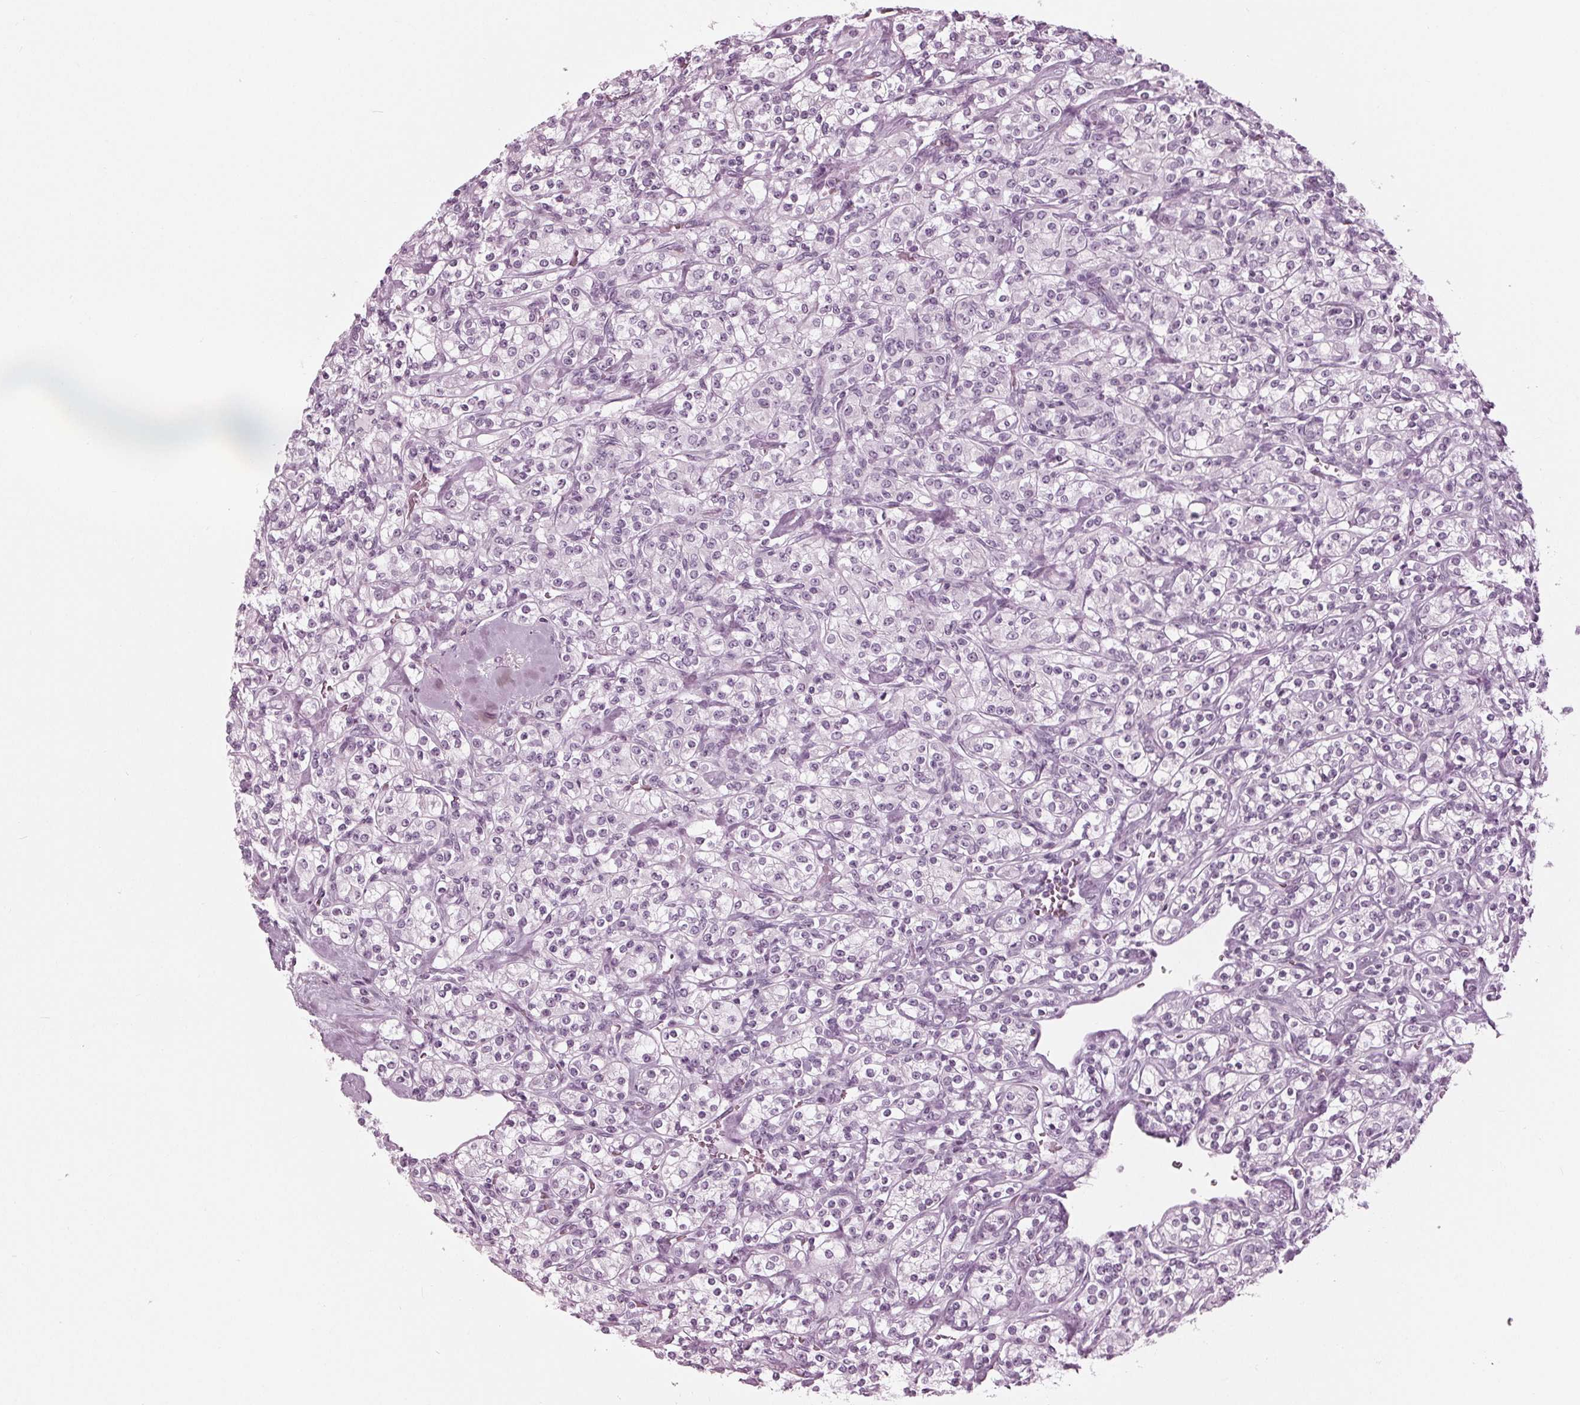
{"staining": {"intensity": "negative", "quantity": "none", "location": "none"}, "tissue": "renal cancer", "cell_type": "Tumor cells", "image_type": "cancer", "snomed": [{"axis": "morphology", "description": "Adenocarcinoma, NOS"}, {"axis": "topography", "description": "Kidney"}], "caption": "Immunohistochemistry photomicrograph of renal cancer (adenocarcinoma) stained for a protein (brown), which reveals no expression in tumor cells. The staining is performed using DAB brown chromogen with nuclei counter-stained in using hematoxylin.", "gene": "KRT28", "patient": {"sex": "male", "age": 77}}